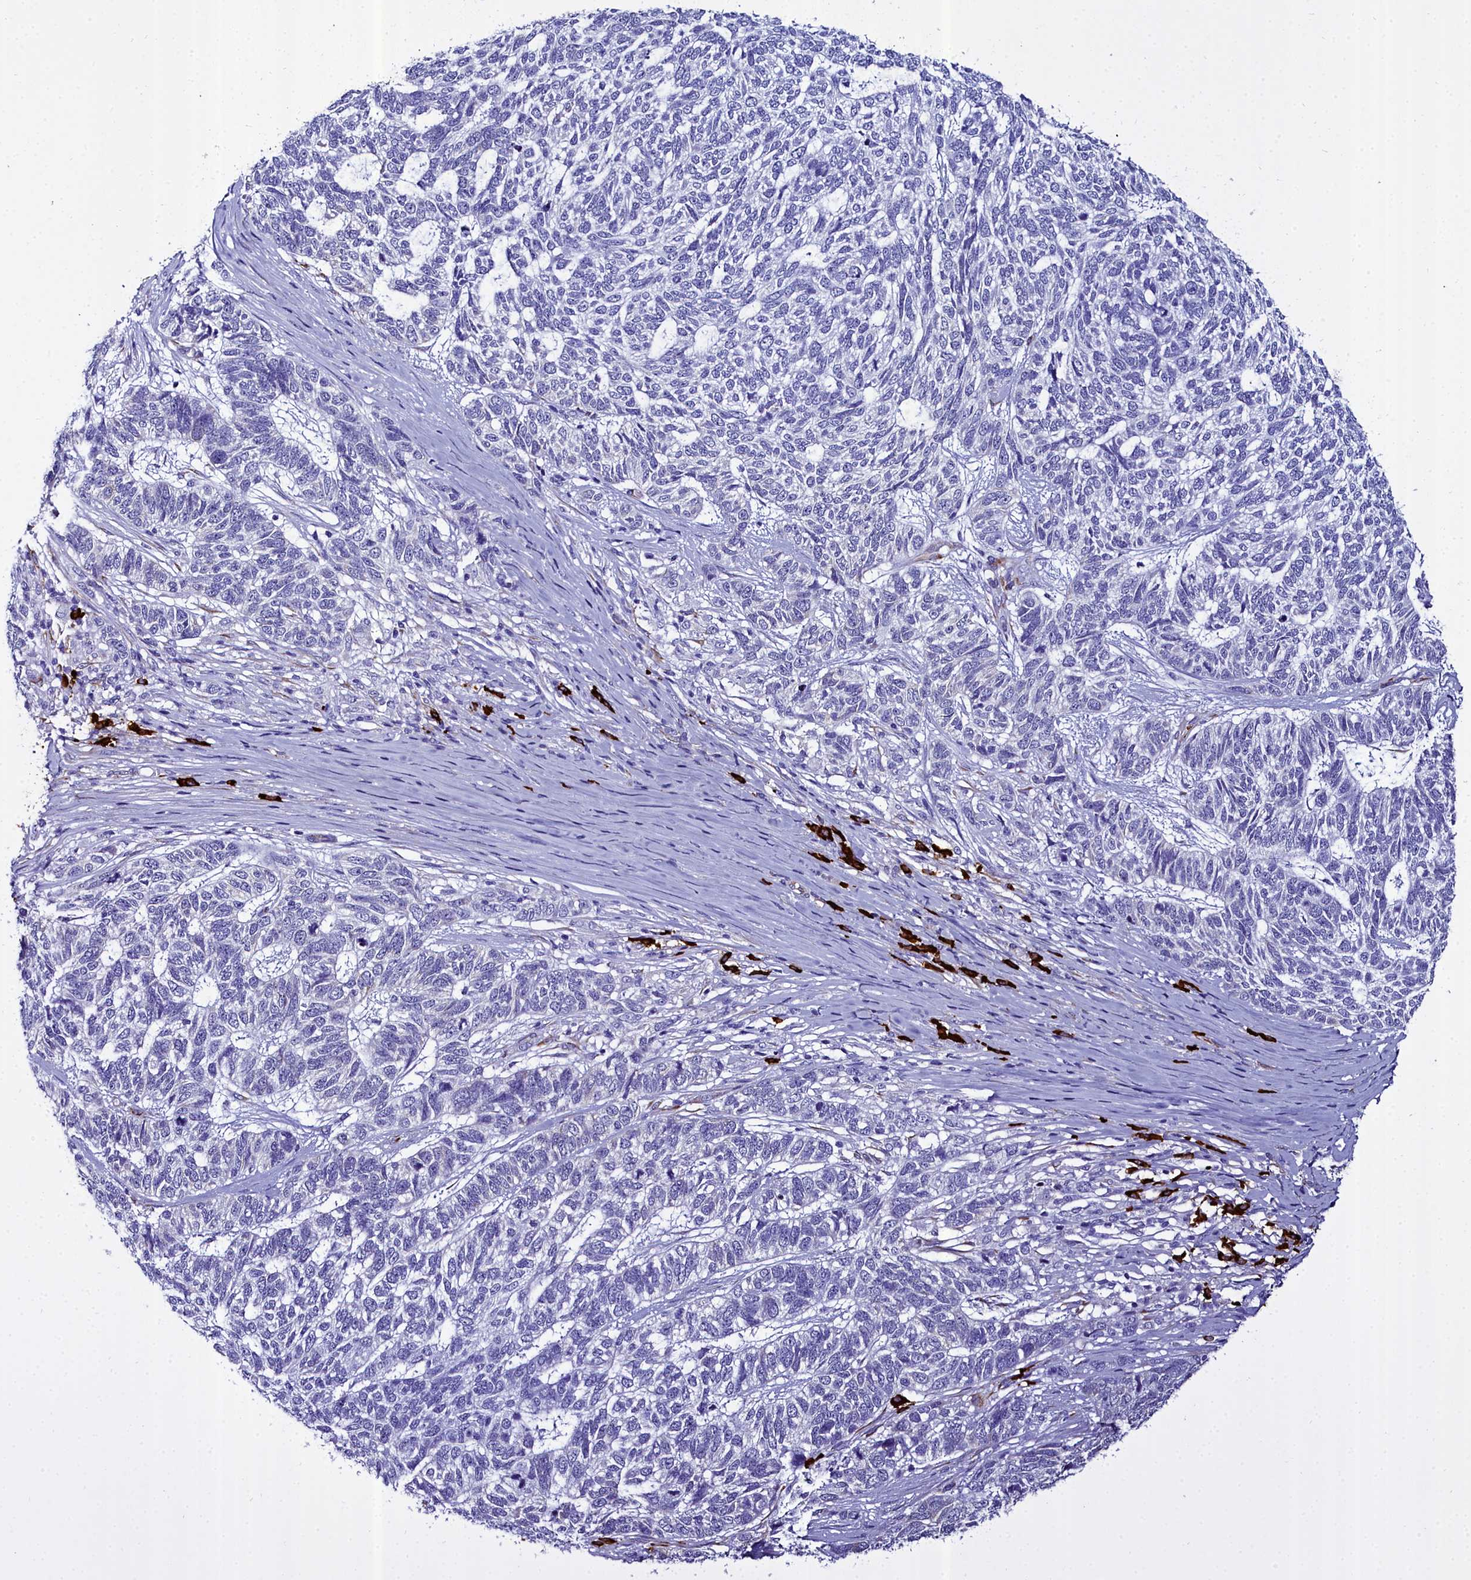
{"staining": {"intensity": "negative", "quantity": "none", "location": "none"}, "tissue": "skin cancer", "cell_type": "Tumor cells", "image_type": "cancer", "snomed": [{"axis": "morphology", "description": "Basal cell carcinoma"}, {"axis": "topography", "description": "Skin"}], "caption": "Tumor cells are negative for protein expression in human skin cancer (basal cell carcinoma).", "gene": "TXNDC5", "patient": {"sex": "female", "age": 65}}